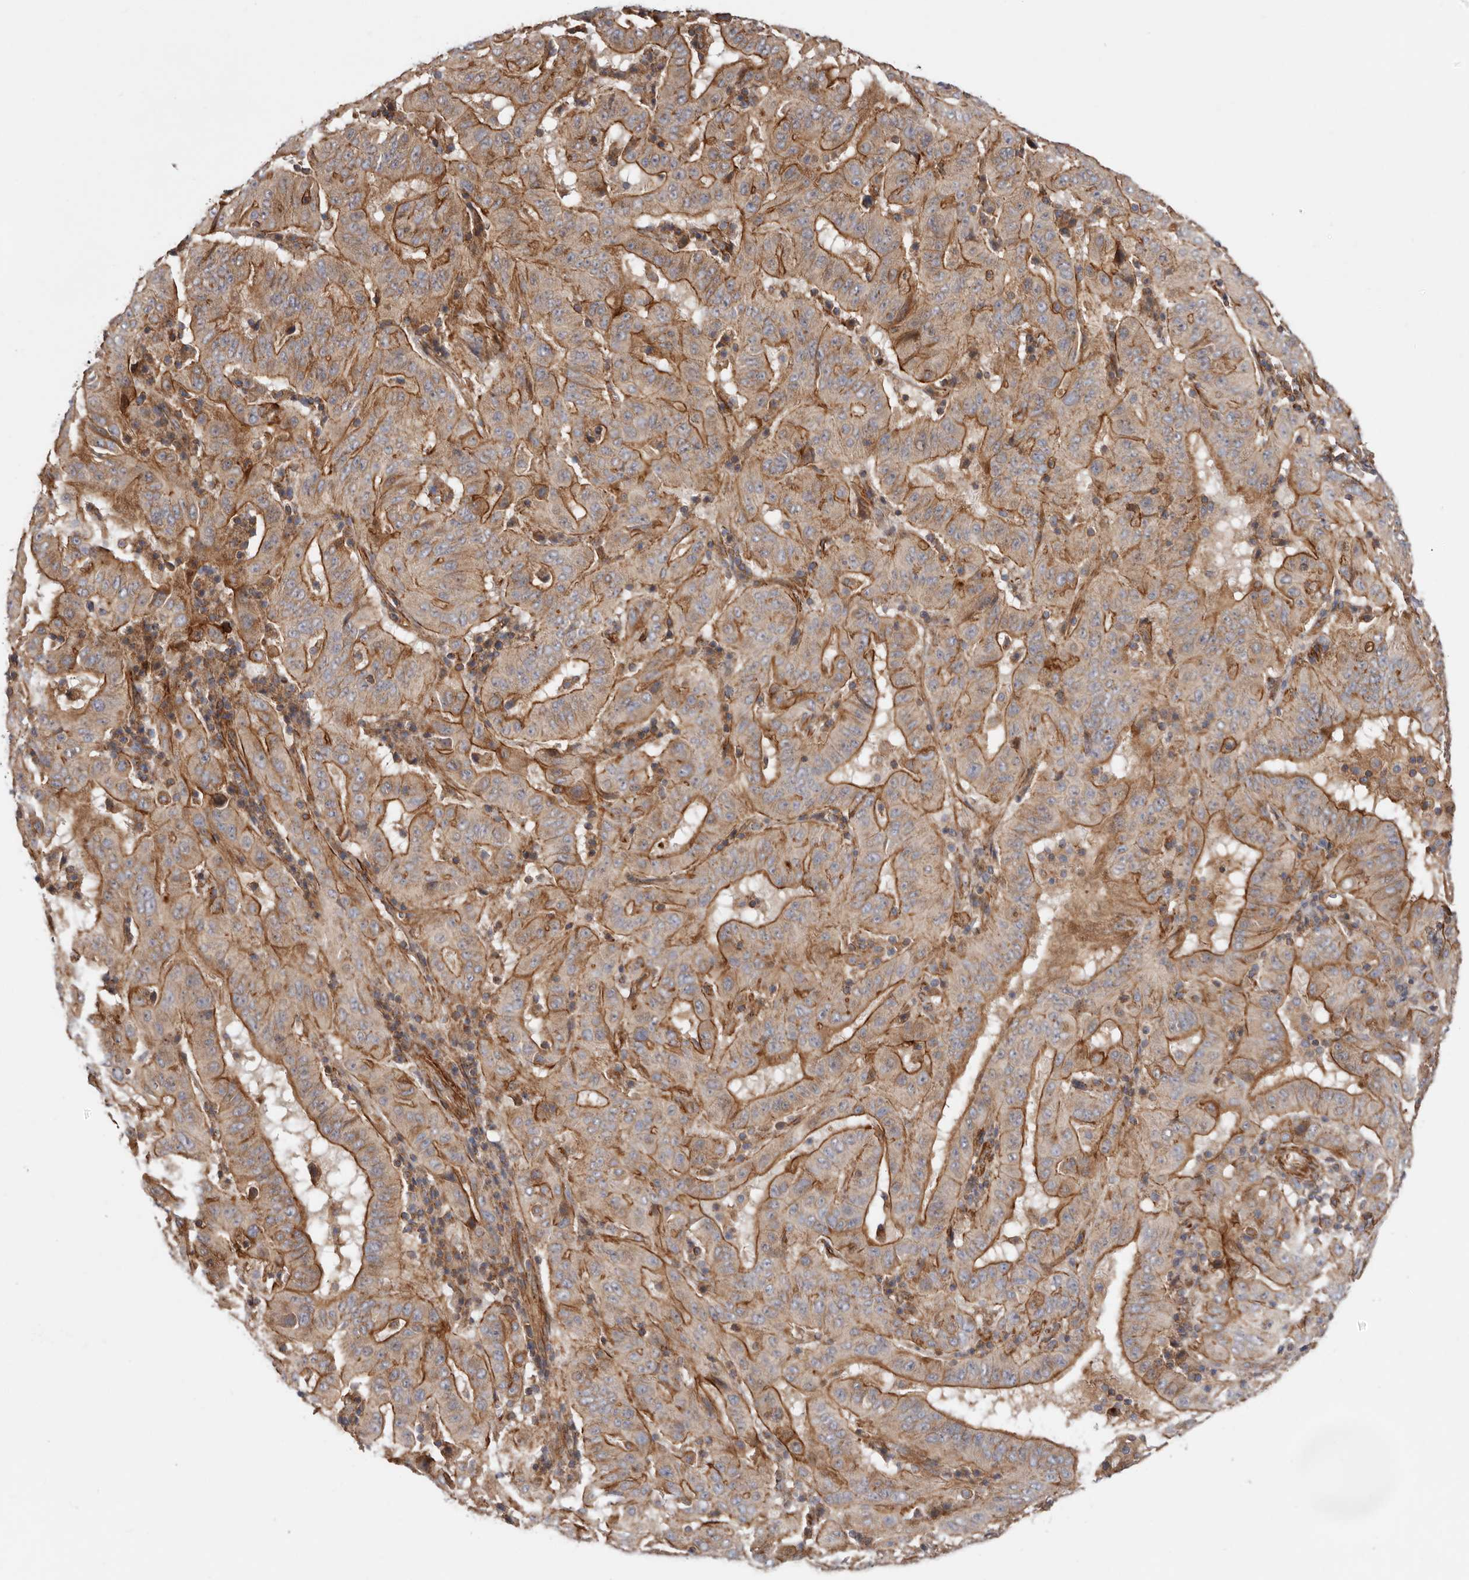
{"staining": {"intensity": "moderate", "quantity": ">75%", "location": "cytoplasmic/membranous"}, "tissue": "pancreatic cancer", "cell_type": "Tumor cells", "image_type": "cancer", "snomed": [{"axis": "morphology", "description": "Adenocarcinoma, NOS"}, {"axis": "topography", "description": "Pancreas"}], "caption": "Immunohistochemistry (IHC) (DAB (3,3'-diaminobenzidine)) staining of human pancreatic cancer exhibits moderate cytoplasmic/membranous protein positivity in about >75% of tumor cells.", "gene": "TMC7", "patient": {"sex": "male", "age": 63}}